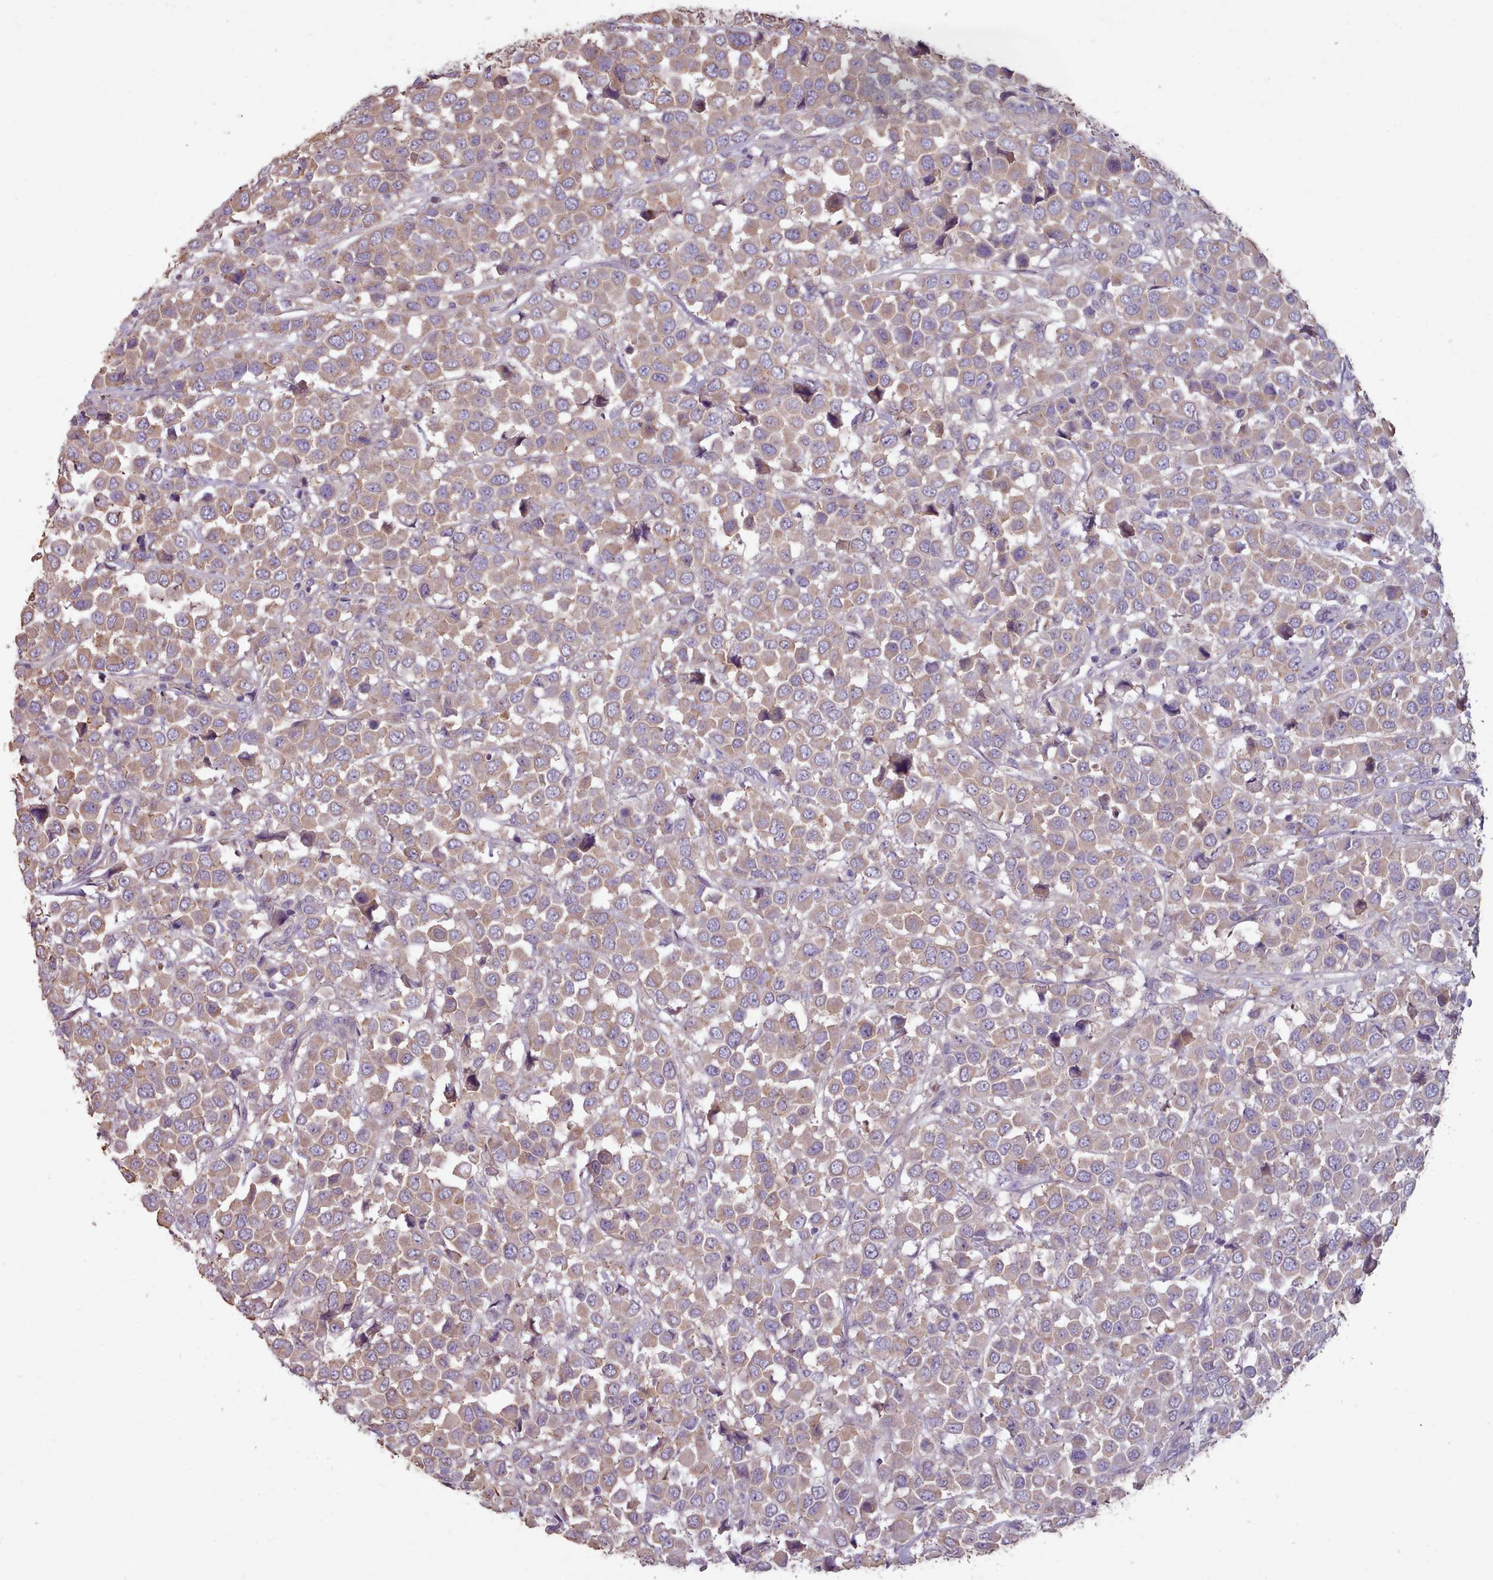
{"staining": {"intensity": "moderate", "quantity": ">75%", "location": "cytoplasmic/membranous"}, "tissue": "breast cancer", "cell_type": "Tumor cells", "image_type": "cancer", "snomed": [{"axis": "morphology", "description": "Duct carcinoma"}, {"axis": "topography", "description": "Breast"}], "caption": "Moderate cytoplasmic/membranous positivity for a protein is identified in about >75% of tumor cells of infiltrating ductal carcinoma (breast) using immunohistochemistry (IHC).", "gene": "DPF1", "patient": {"sex": "female", "age": 61}}